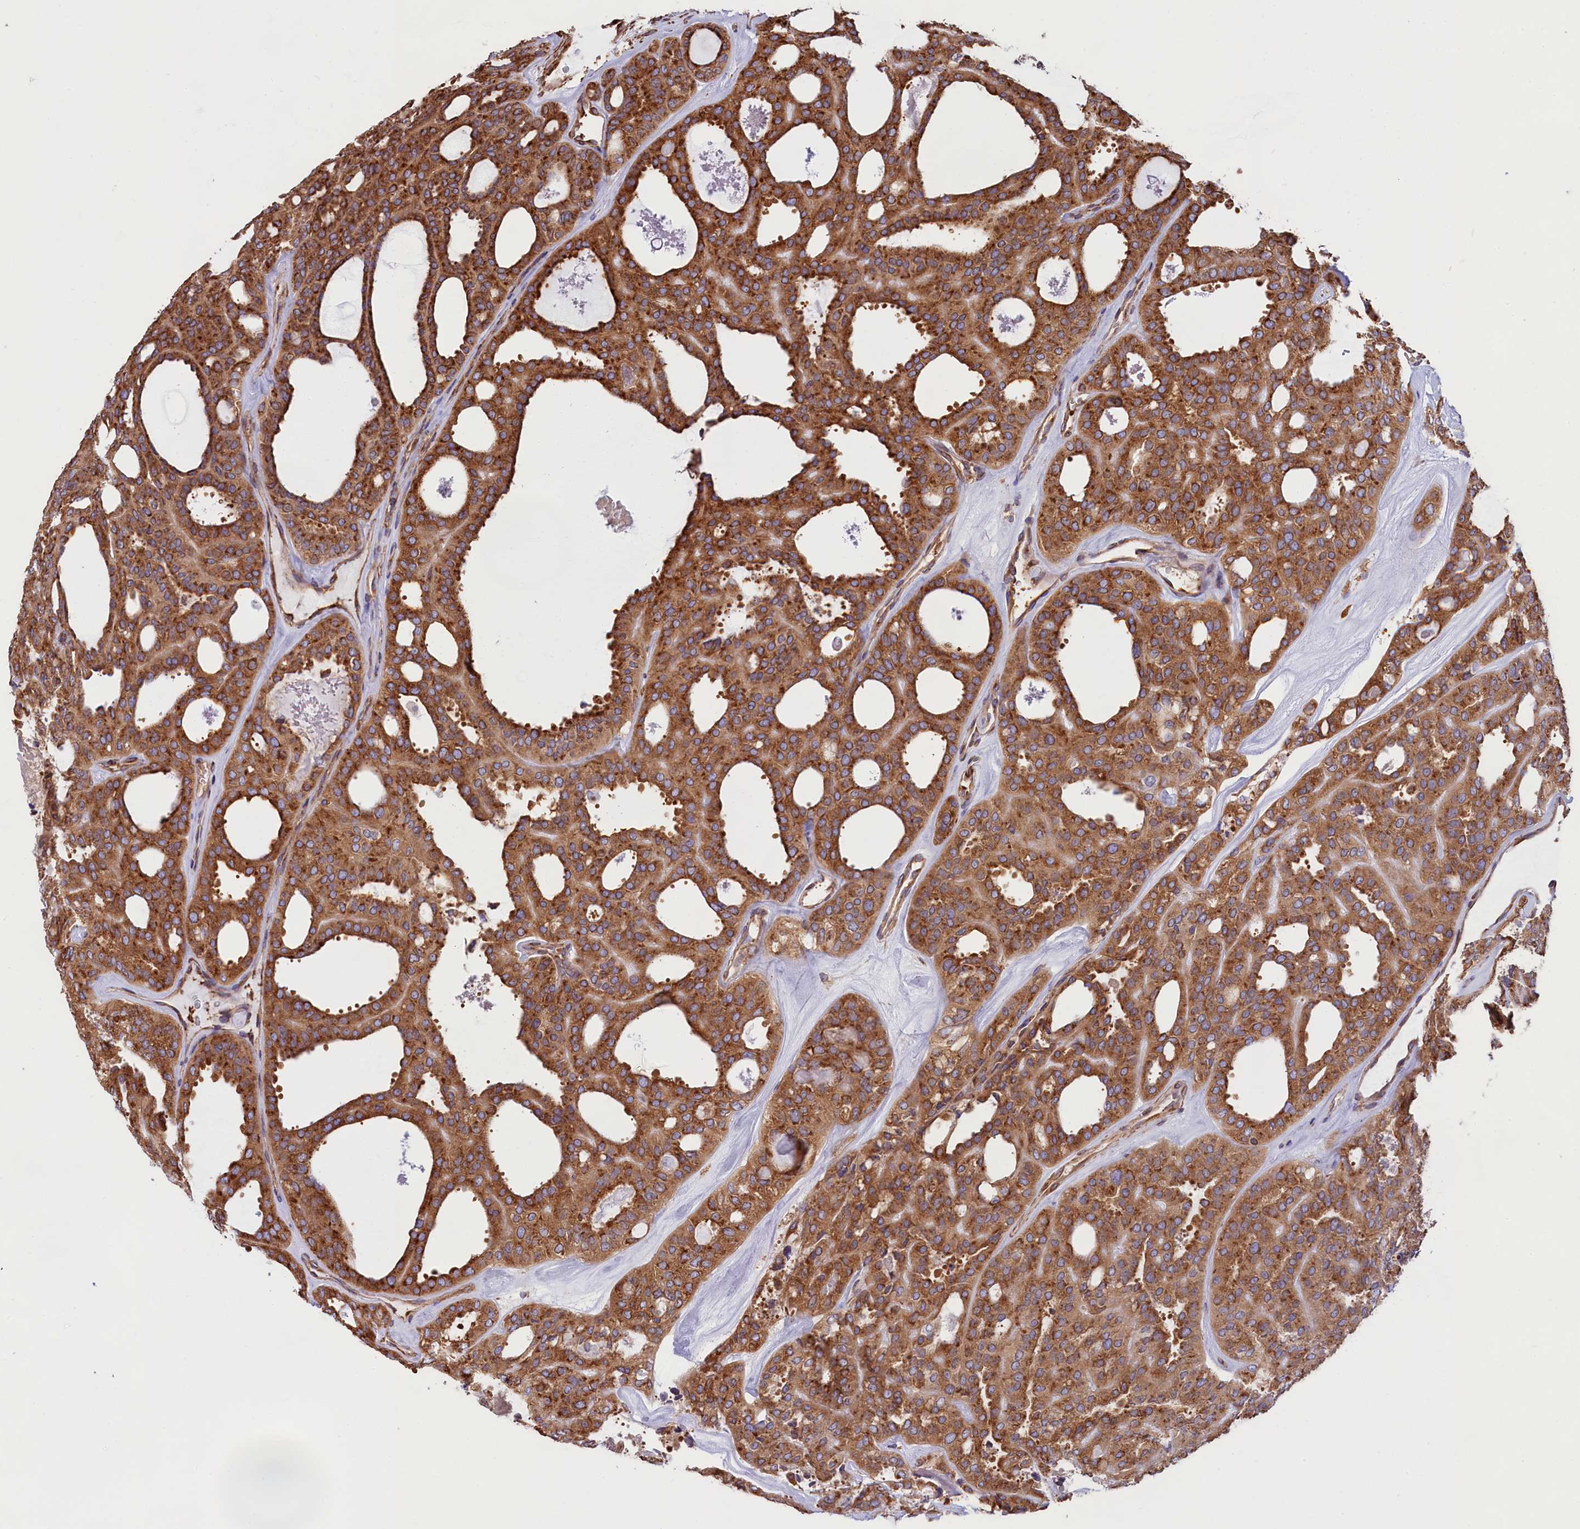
{"staining": {"intensity": "moderate", "quantity": ">75%", "location": "cytoplasmic/membranous"}, "tissue": "thyroid cancer", "cell_type": "Tumor cells", "image_type": "cancer", "snomed": [{"axis": "morphology", "description": "Follicular adenoma carcinoma, NOS"}, {"axis": "topography", "description": "Thyroid gland"}], "caption": "Brown immunohistochemical staining in human thyroid follicular adenoma carcinoma reveals moderate cytoplasmic/membranous expression in approximately >75% of tumor cells. The staining was performed using DAB, with brown indicating positive protein expression. Nuclei are stained blue with hematoxylin.", "gene": "GYS1", "patient": {"sex": "male", "age": 75}}